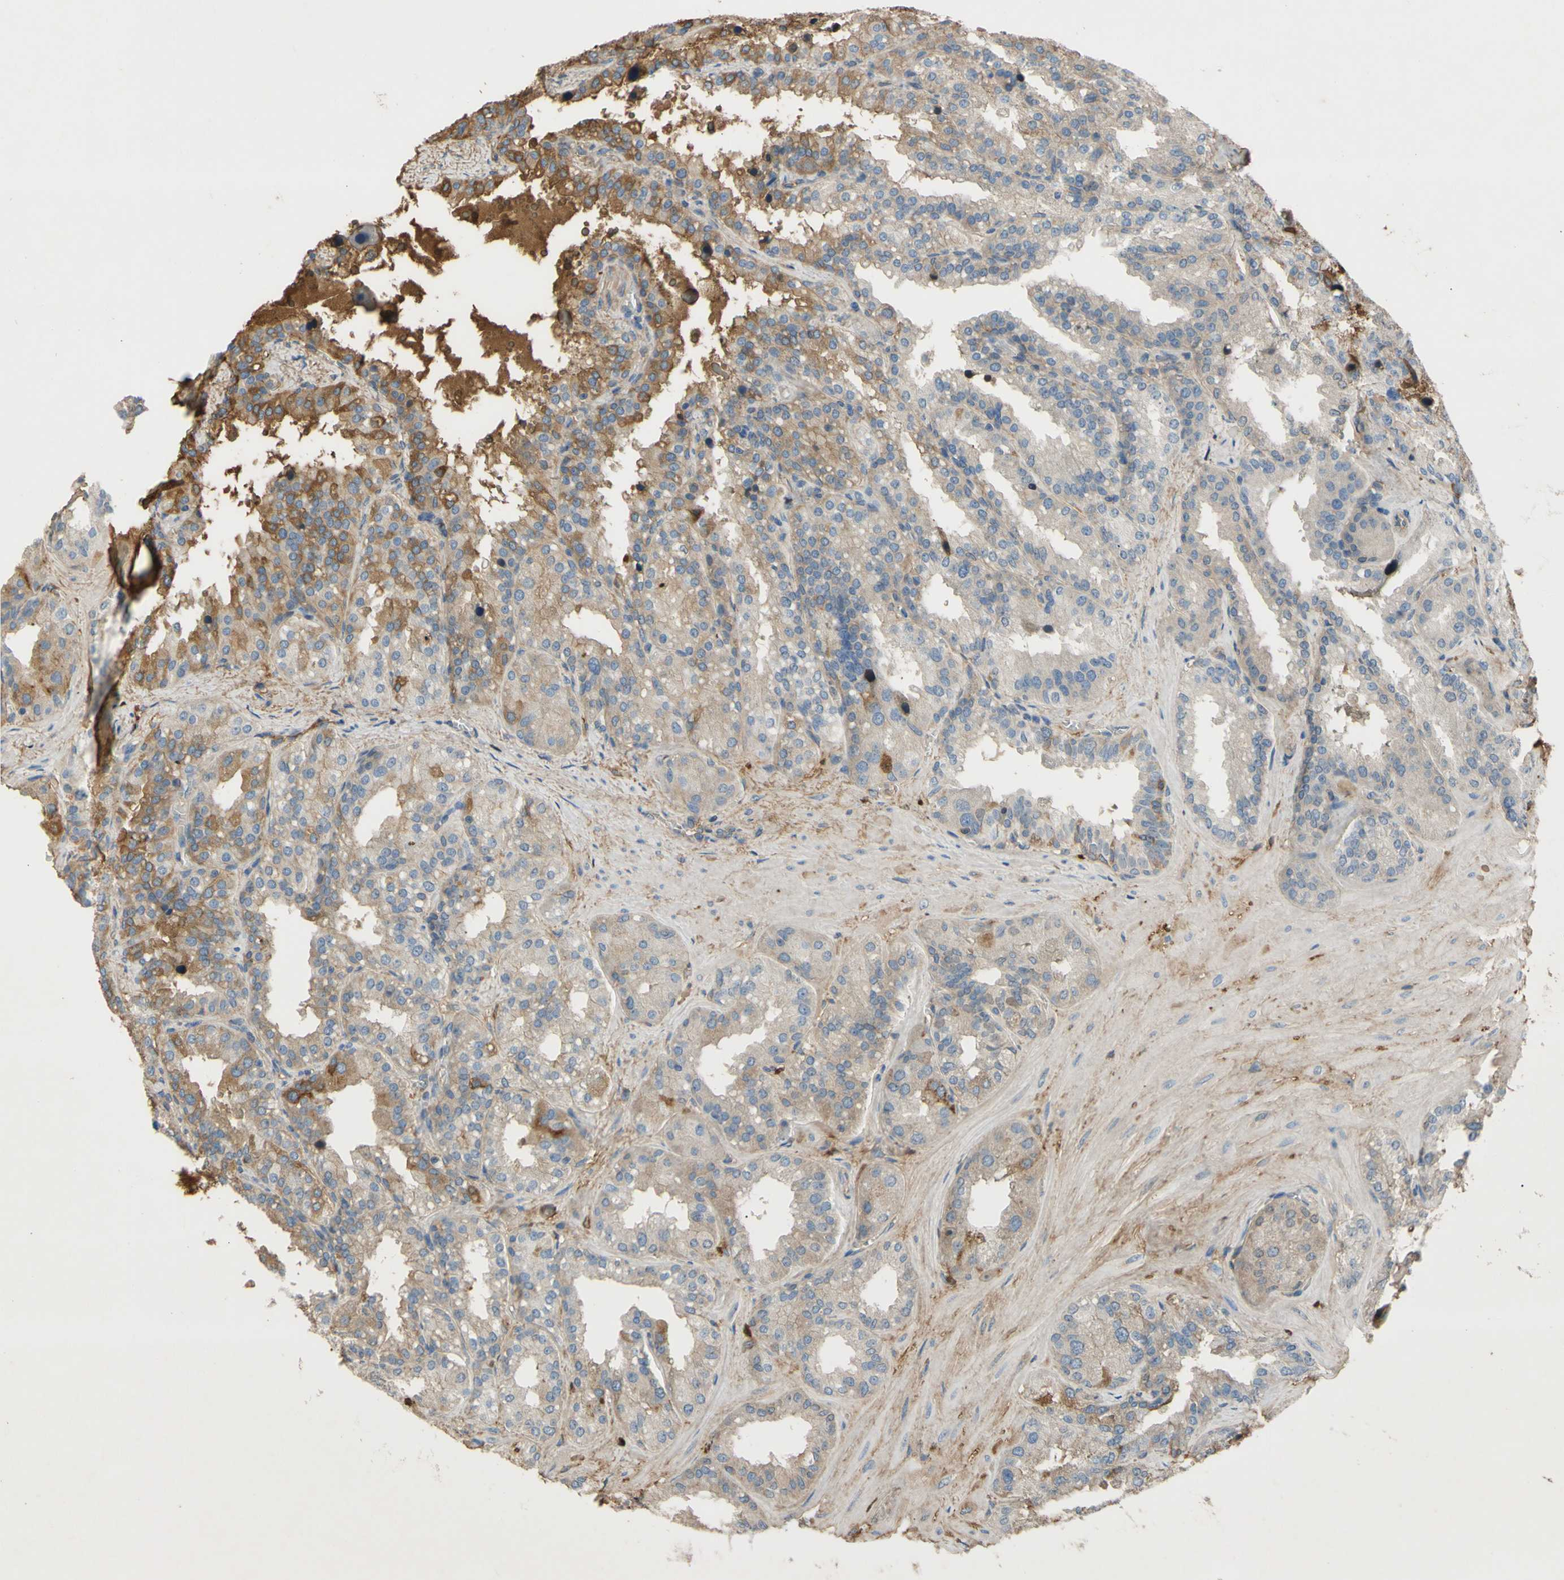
{"staining": {"intensity": "moderate", "quantity": "25%-75%", "location": "cytoplasmic/membranous"}, "tissue": "seminal vesicle", "cell_type": "Glandular cells", "image_type": "normal", "snomed": [{"axis": "morphology", "description": "Normal tissue, NOS"}, {"axis": "topography", "description": "Prostate"}, {"axis": "topography", "description": "Seminal veicle"}], "caption": "Immunohistochemistry of unremarkable human seminal vesicle displays medium levels of moderate cytoplasmic/membranous positivity in about 25%-75% of glandular cells.", "gene": "TIMP2", "patient": {"sex": "male", "age": 51}}